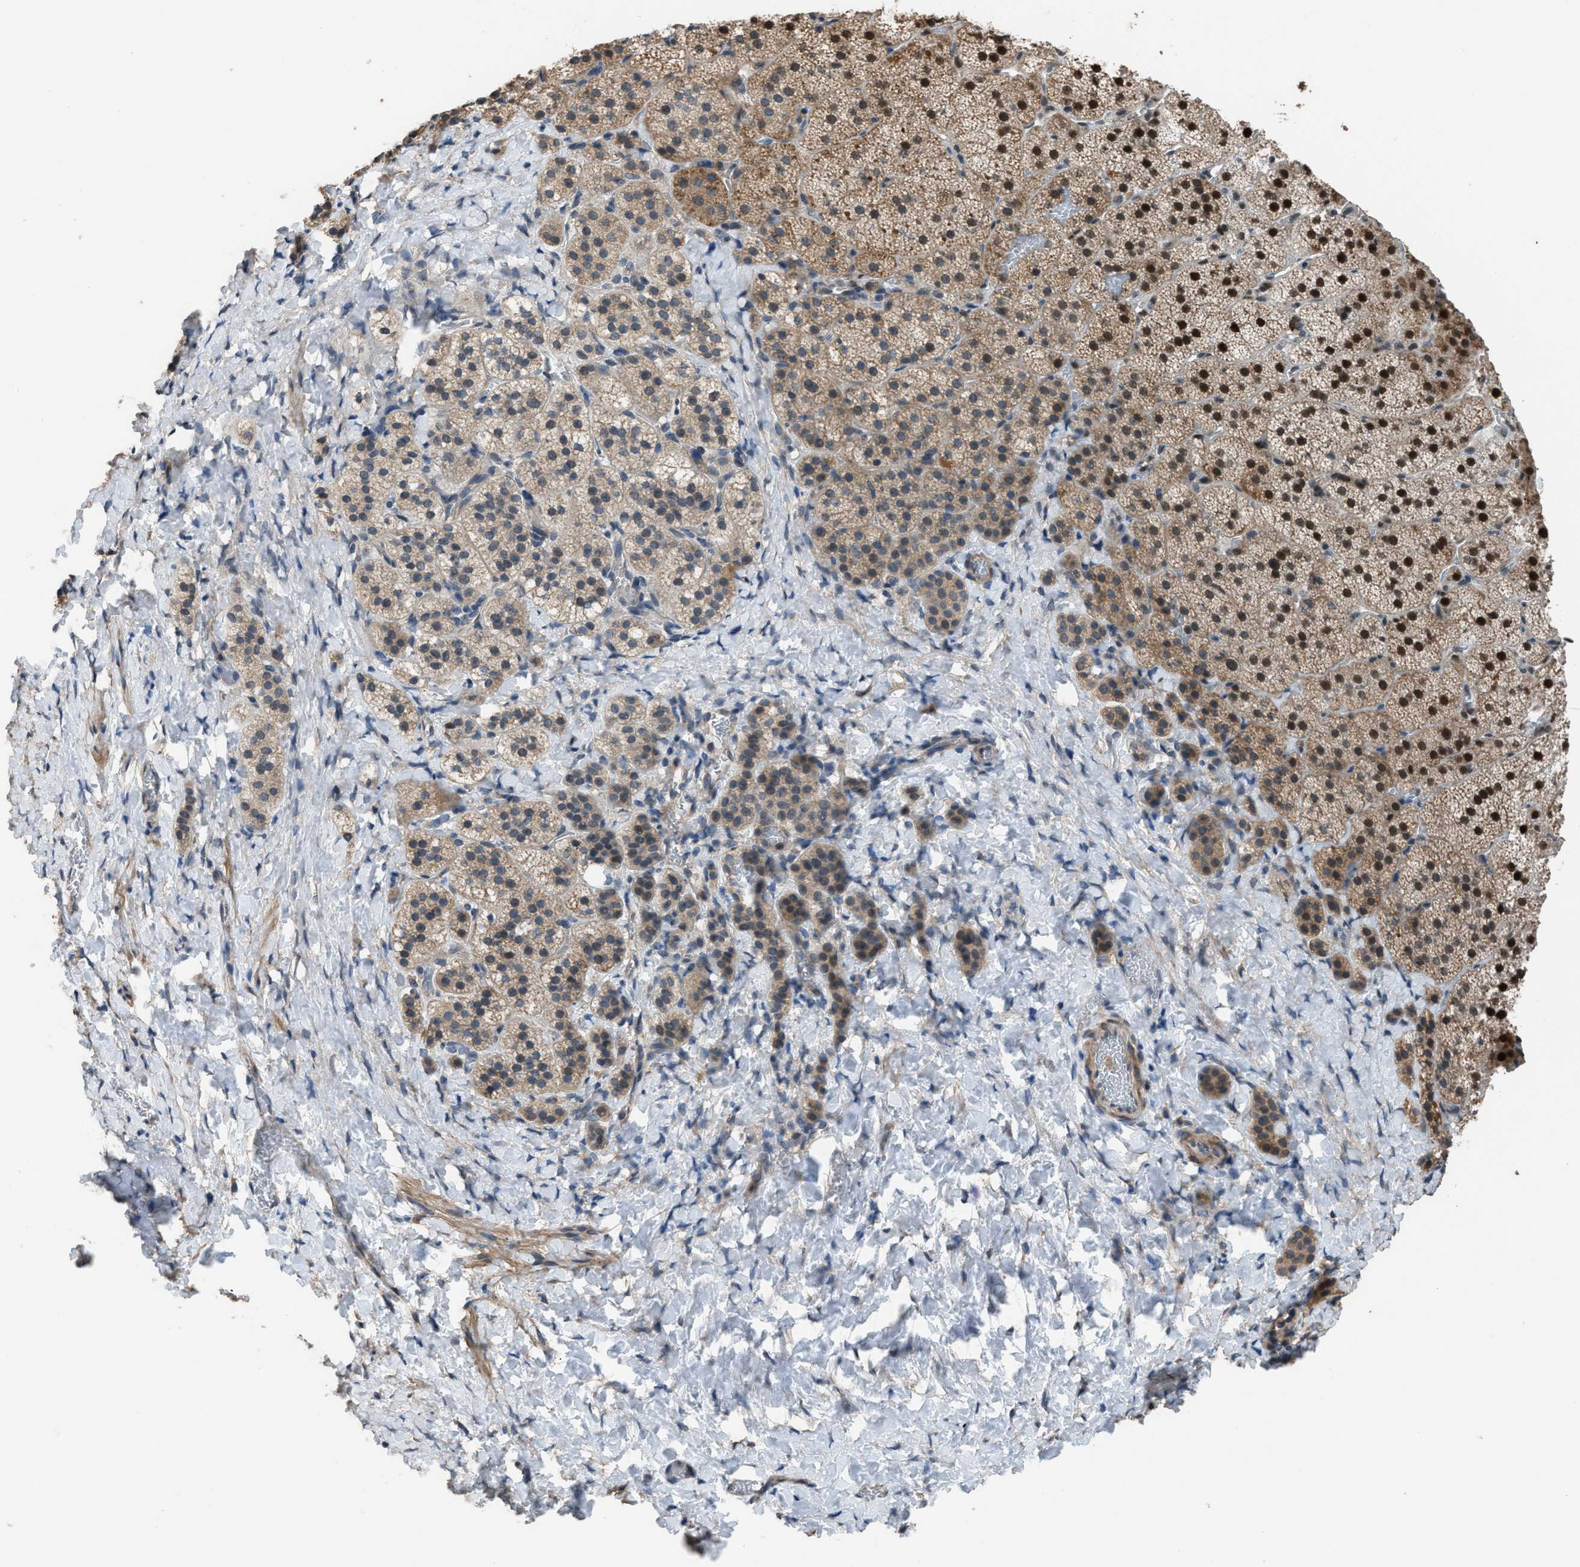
{"staining": {"intensity": "strong", "quantity": ">75%", "location": "cytoplasmic/membranous,nuclear"}, "tissue": "adrenal gland", "cell_type": "Glandular cells", "image_type": "normal", "snomed": [{"axis": "morphology", "description": "Normal tissue, NOS"}, {"axis": "topography", "description": "Adrenal gland"}], "caption": "Approximately >75% of glandular cells in unremarkable adrenal gland demonstrate strong cytoplasmic/membranous,nuclear protein expression as visualized by brown immunohistochemical staining.", "gene": "KPNA6", "patient": {"sex": "female", "age": 44}}